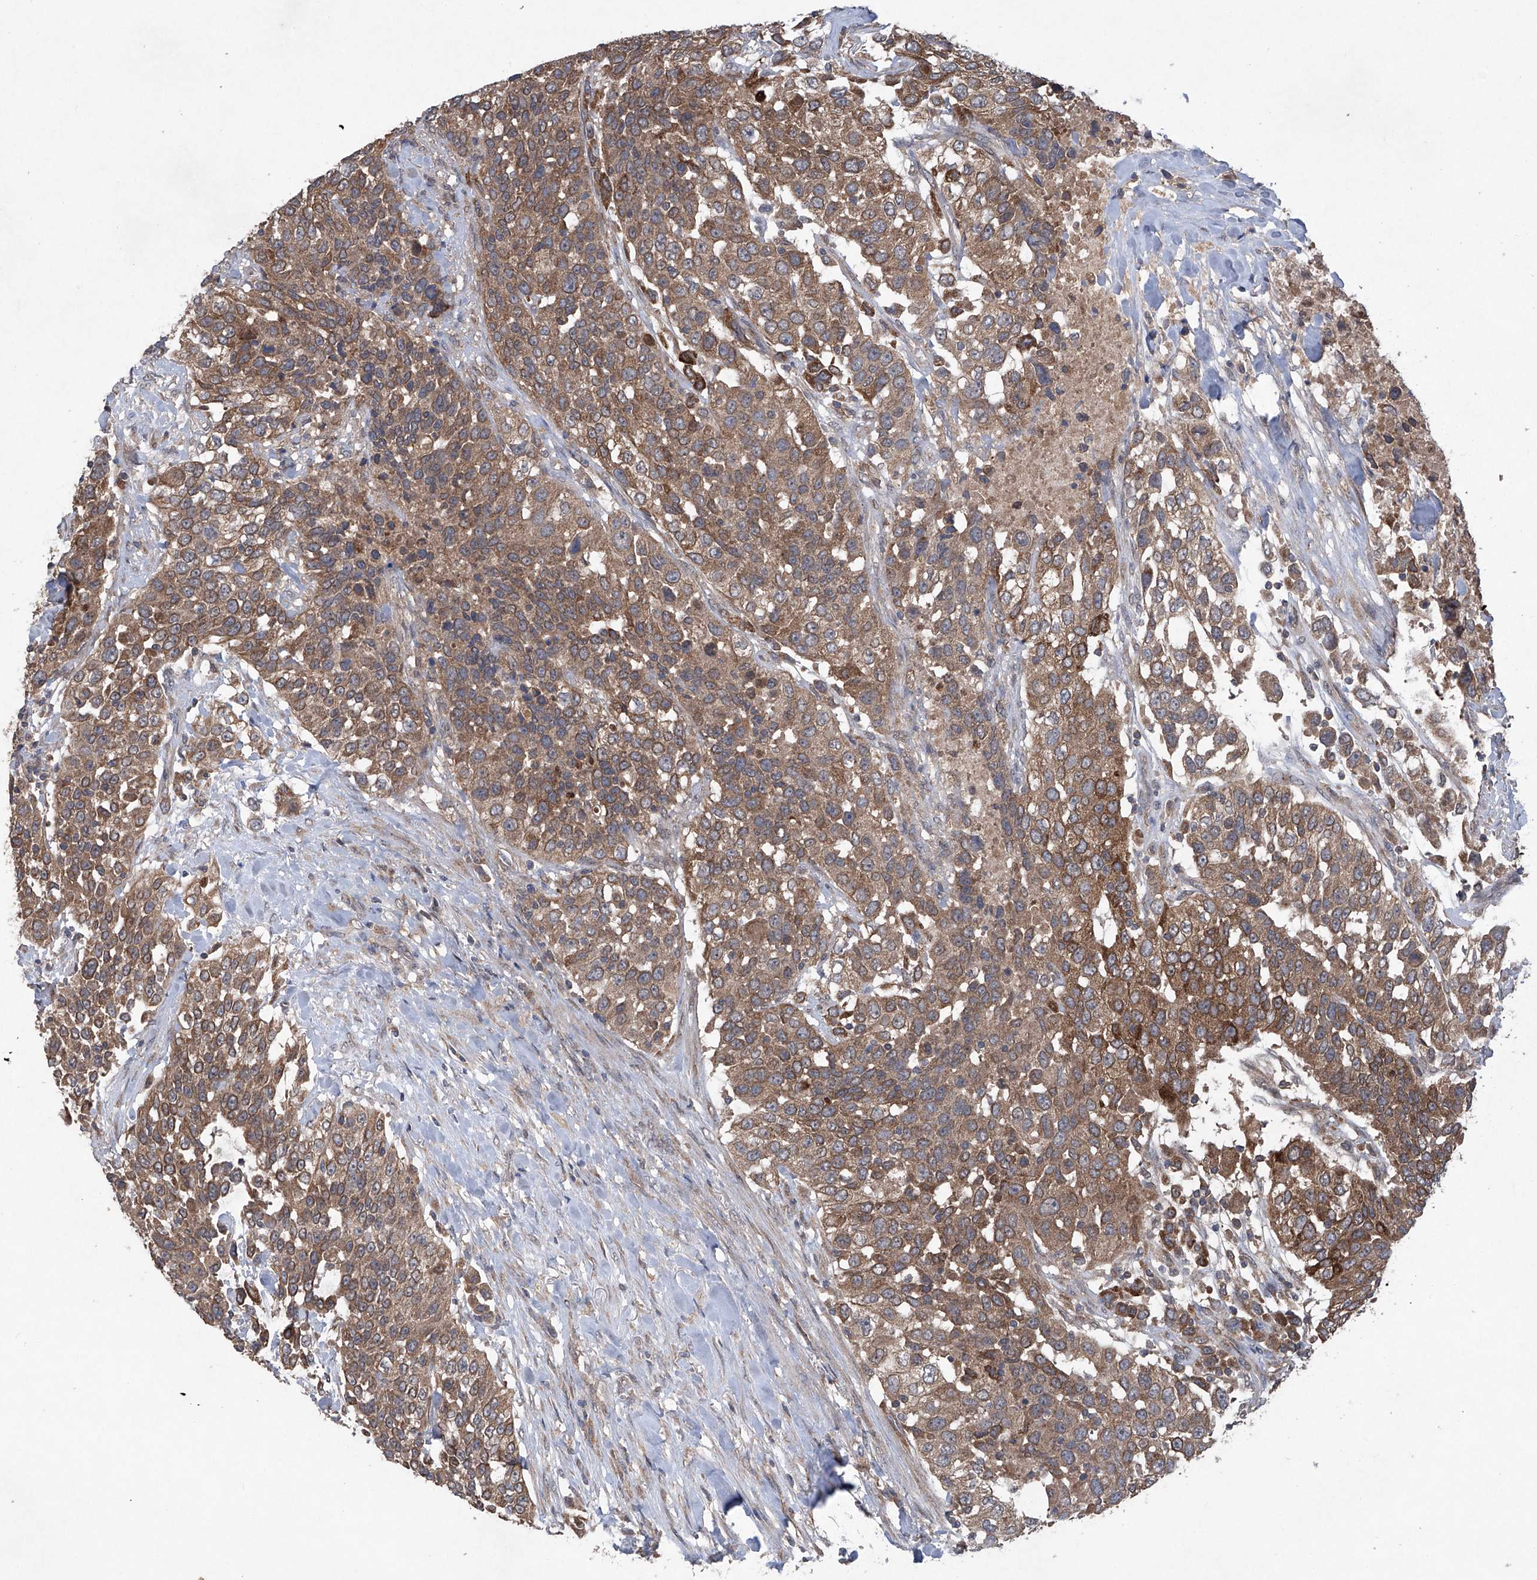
{"staining": {"intensity": "moderate", "quantity": ">75%", "location": "cytoplasmic/membranous"}, "tissue": "urothelial cancer", "cell_type": "Tumor cells", "image_type": "cancer", "snomed": [{"axis": "morphology", "description": "Urothelial carcinoma, High grade"}, {"axis": "topography", "description": "Urinary bladder"}], "caption": "DAB immunohistochemical staining of high-grade urothelial carcinoma exhibits moderate cytoplasmic/membranous protein expression in approximately >75% of tumor cells.", "gene": "SUMF2", "patient": {"sex": "female", "age": 80}}